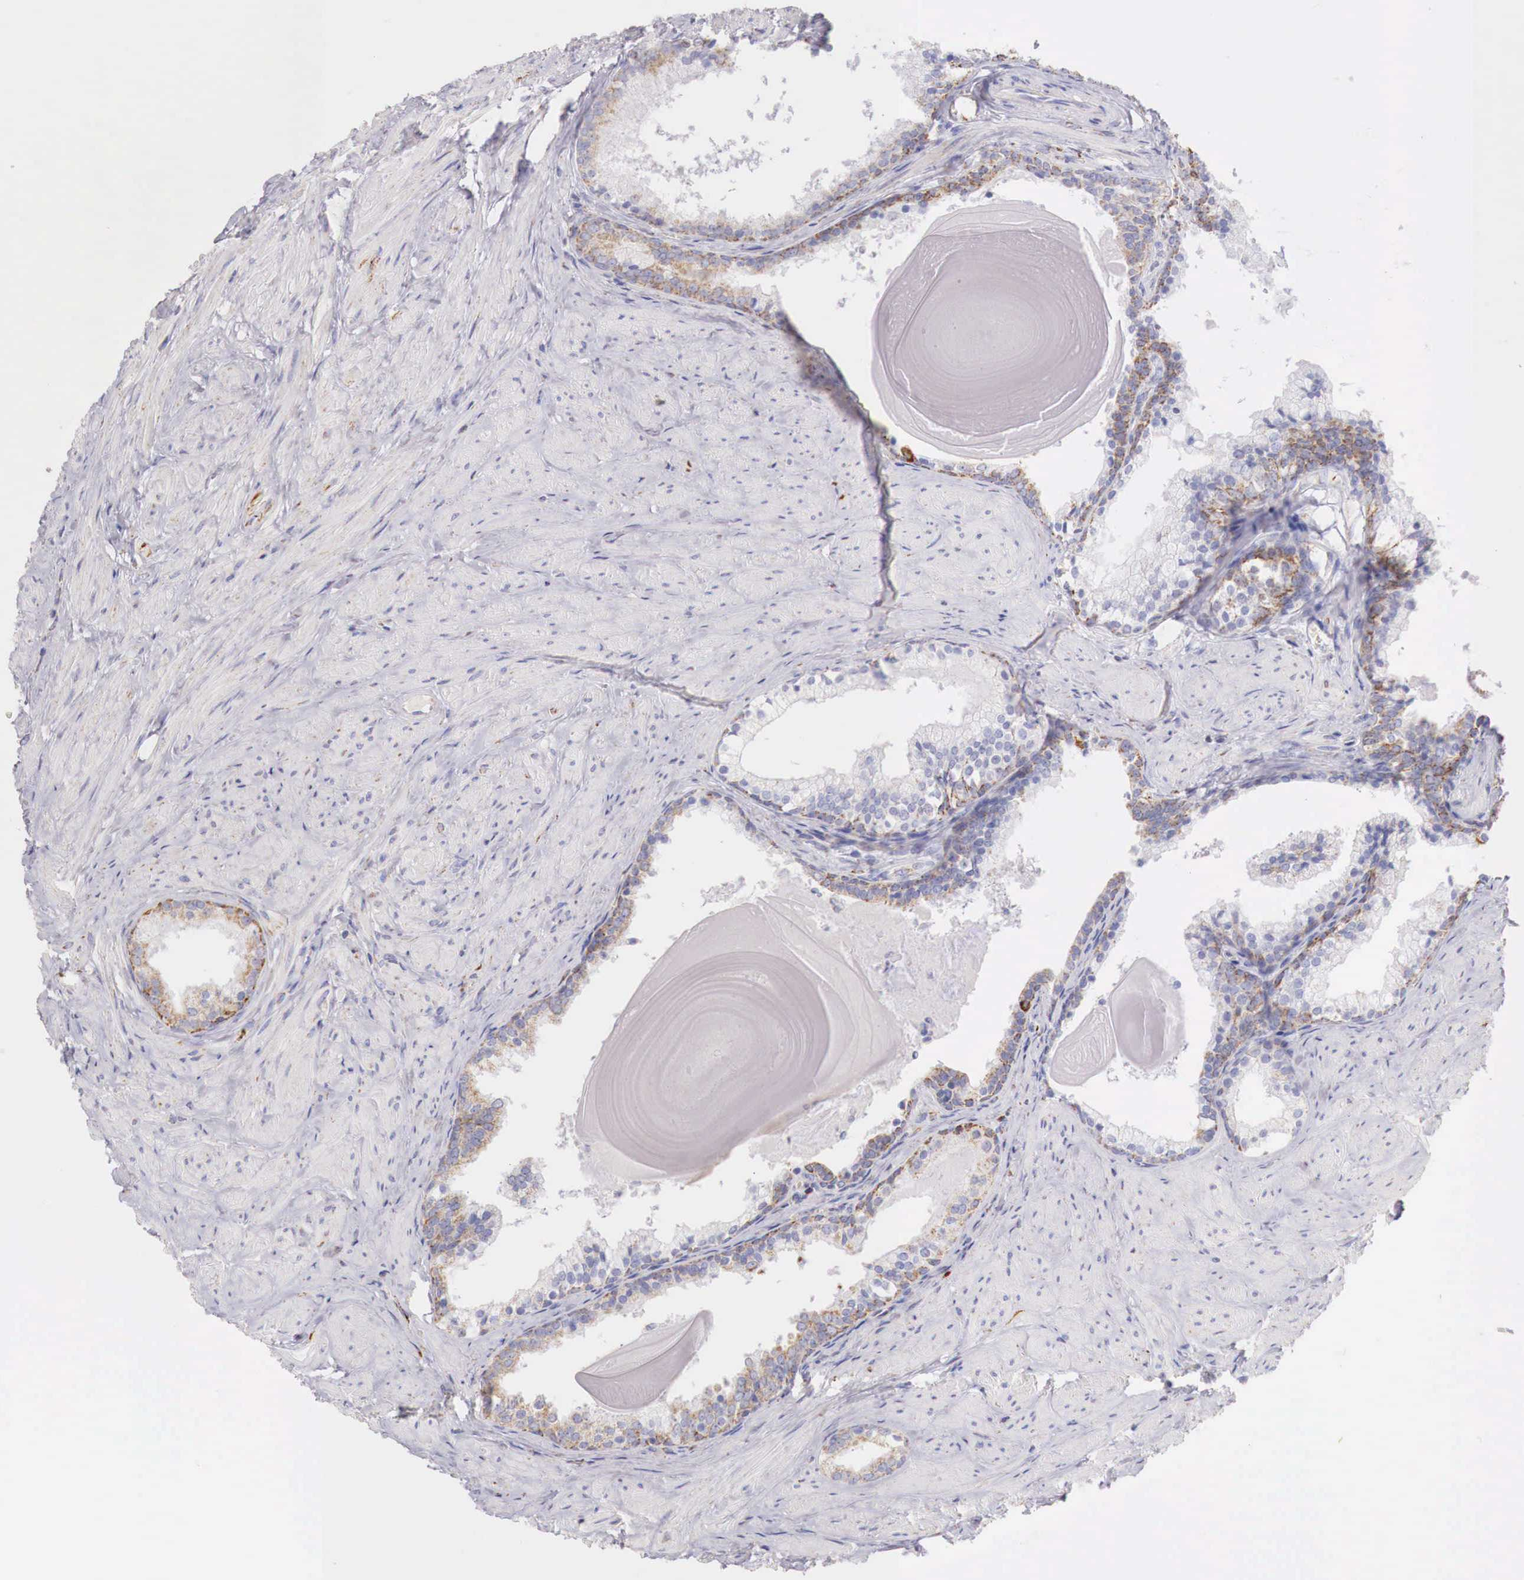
{"staining": {"intensity": "moderate", "quantity": "<25%", "location": "cytoplasmic/membranous"}, "tissue": "prostate", "cell_type": "Glandular cells", "image_type": "normal", "snomed": [{"axis": "morphology", "description": "Normal tissue, NOS"}, {"axis": "topography", "description": "Prostate"}], "caption": "Brown immunohistochemical staining in normal human prostate exhibits moderate cytoplasmic/membranous expression in about <25% of glandular cells.", "gene": "IDH3G", "patient": {"sex": "male", "age": 65}}